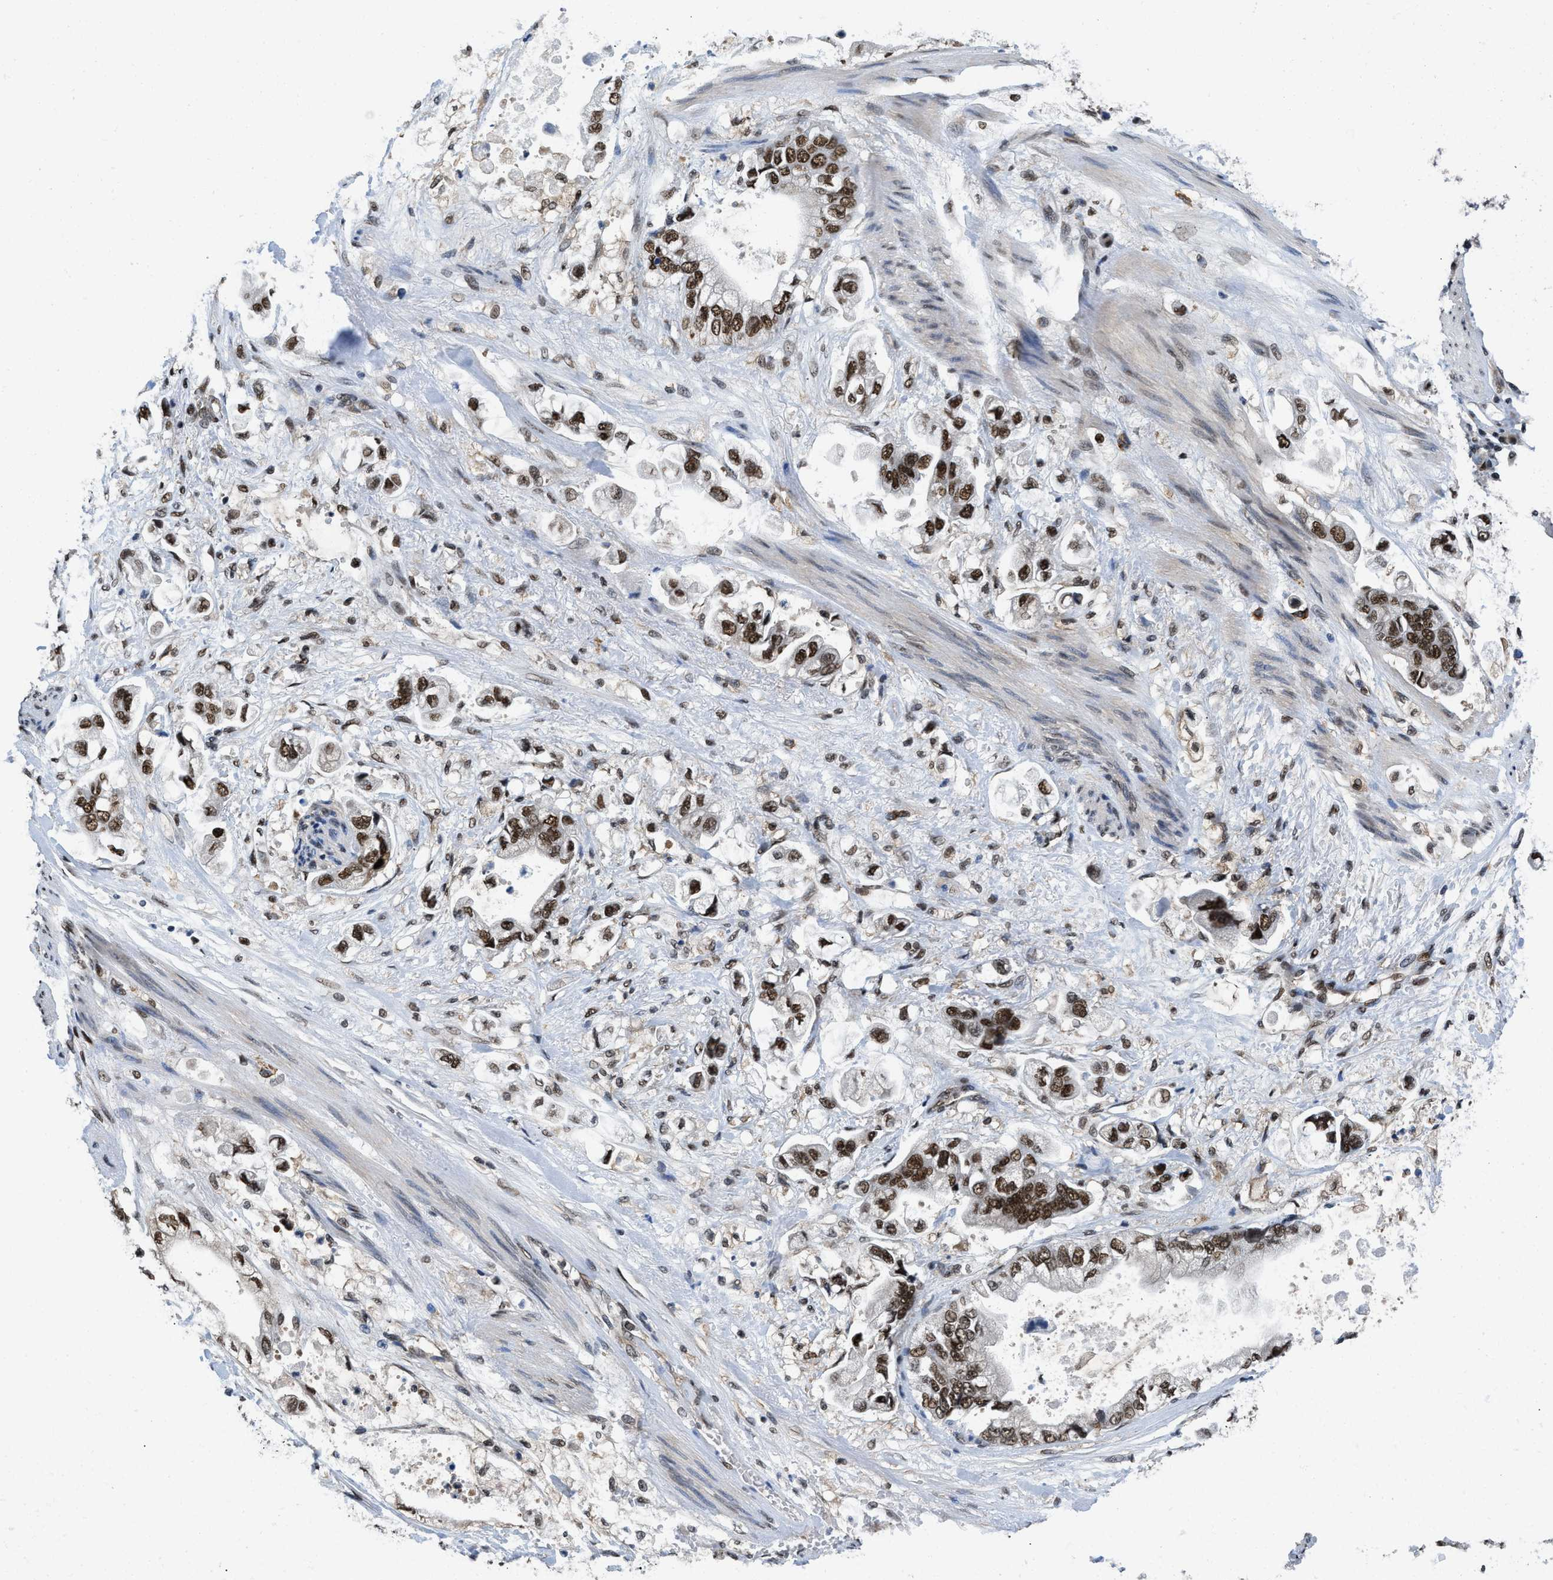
{"staining": {"intensity": "strong", "quantity": ">75%", "location": "nuclear"}, "tissue": "stomach cancer", "cell_type": "Tumor cells", "image_type": "cancer", "snomed": [{"axis": "morphology", "description": "Normal tissue, NOS"}, {"axis": "morphology", "description": "Adenocarcinoma, NOS"}, {"axis": "topography", "description": "Stomach"}], "caption": "Strong nuclear staining is seen in approximately >75% of tumor cells in stomach cancer.", "gene": "SAFB", "patient": {"sex": "male", "age": 62}}